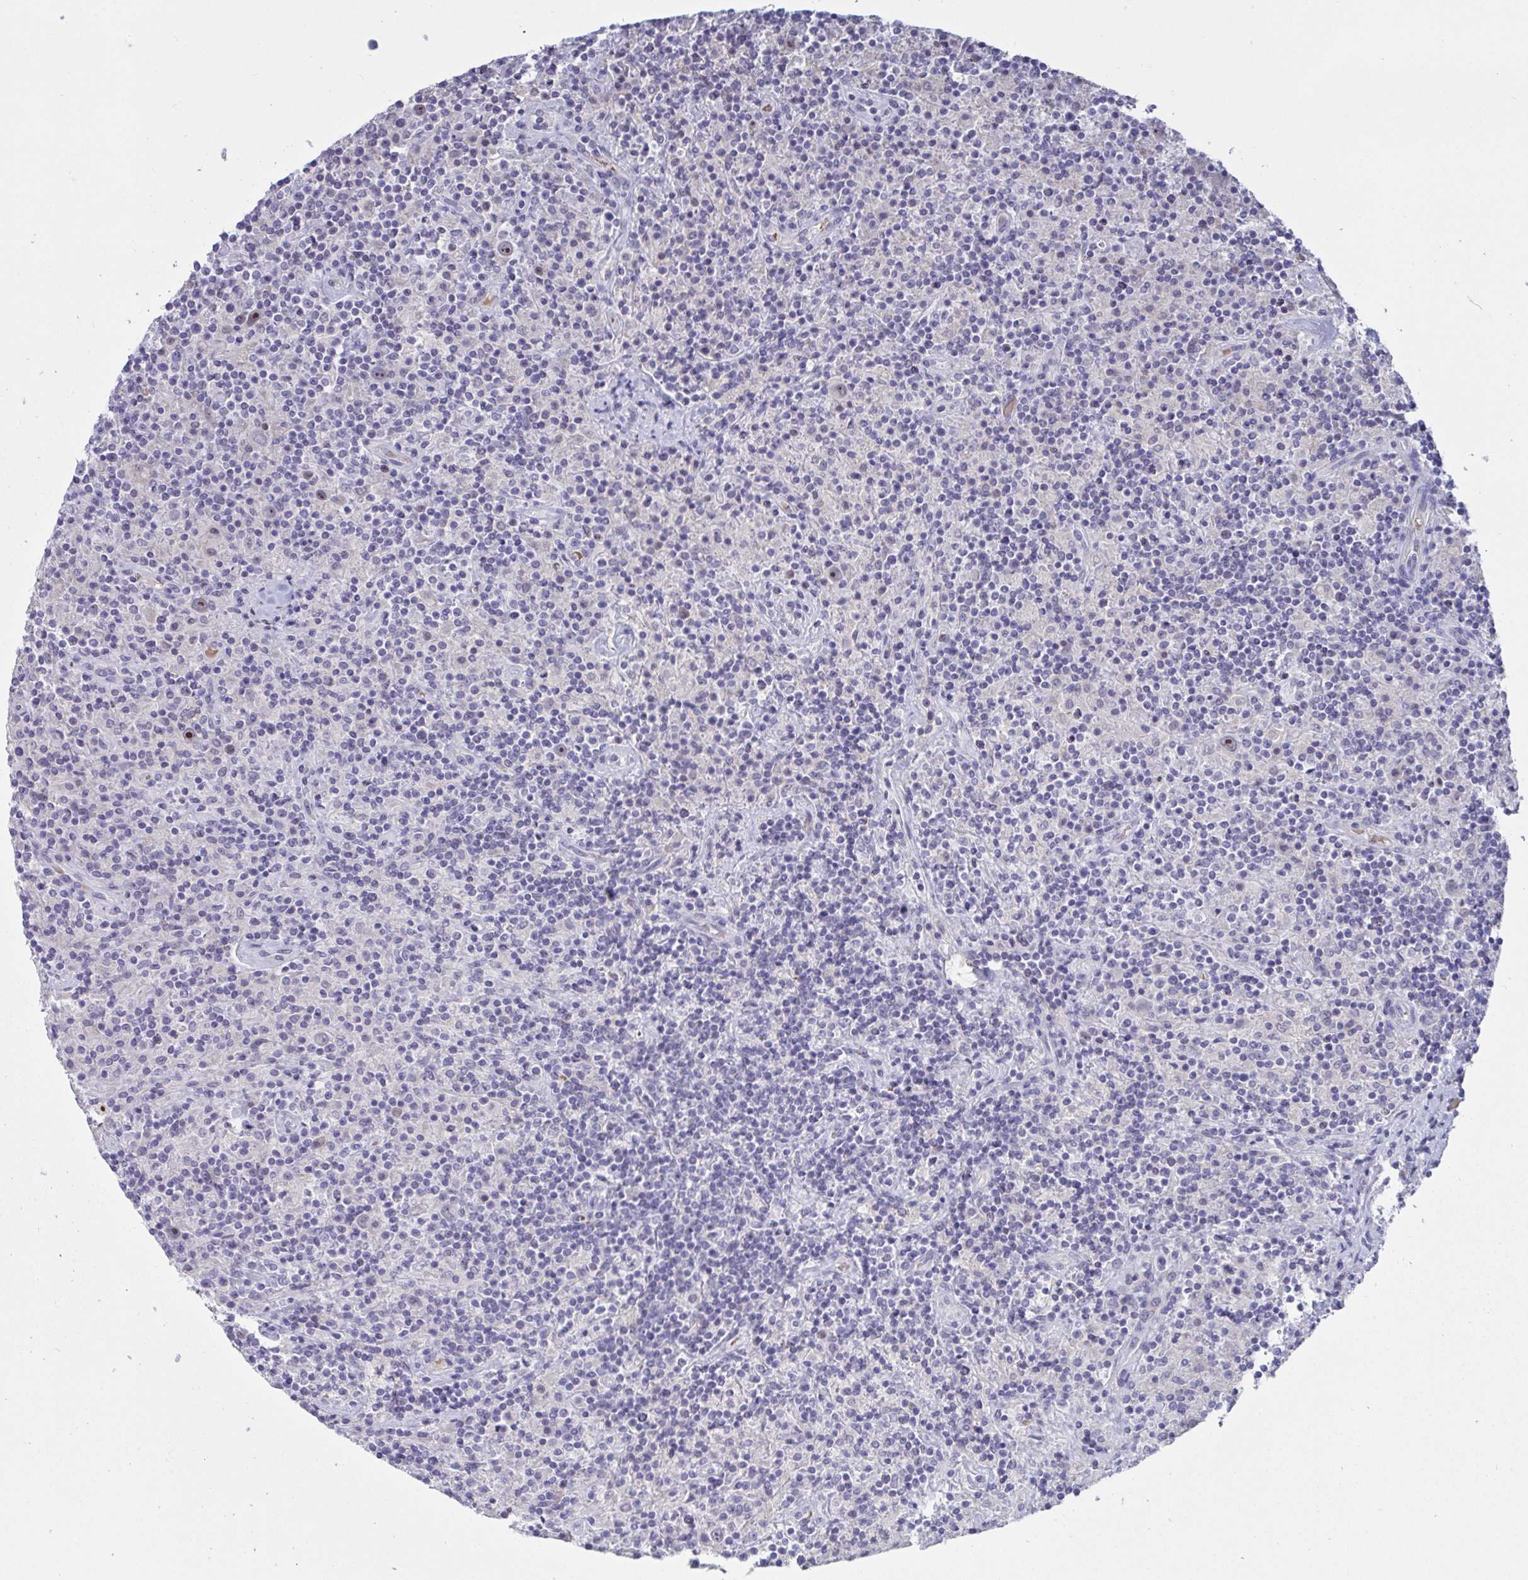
{"staining": {"intensity": "negative", "quantity": "none", "location": "none"}, "tissue": "lymphoma", "cell_type": "Tumor cells", "image_type": "cancer", "snomed": [{"axis": "morphology", "description": "Hodgkin's disease, NOS"}, {"axis": "topography", "description": "Lymph node"}], "caption": "Immunohistochemical staining of lymphoma shows no significant positivity in tumor cells.", "gene": "MYC", "patient": {"sex": "male", "age": 70}}